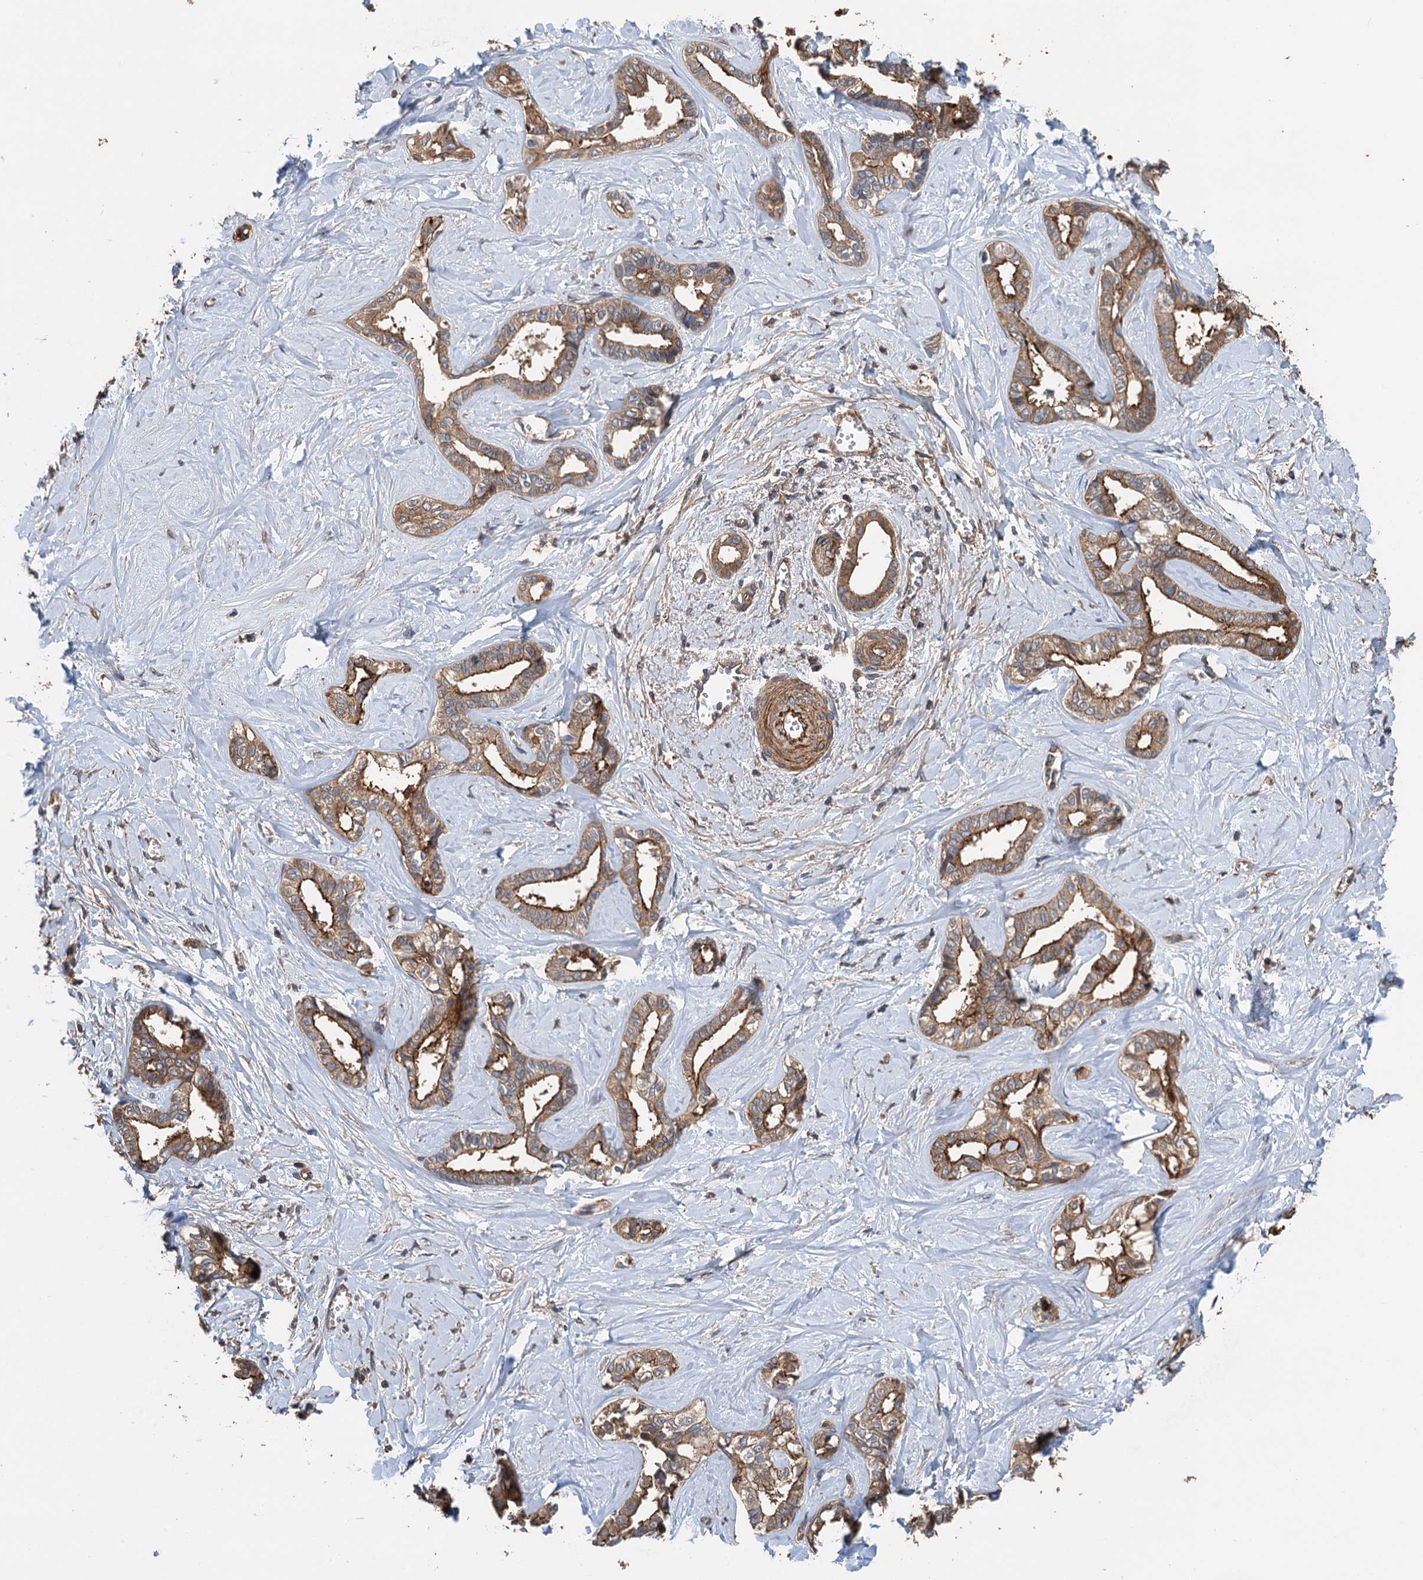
{"staining": {"intensity": "moderate", "quantity": ">75%", "location": "cytoplasmic/membranous"}, "tissue": "liver cancer", "cell_type": "Tumor cells", "image_type": "cancer", "snomed": [{"axis": "morphology", "description": "Cholangiocarcinoma"}, {"axis": "topography", "description": "Liver"}], "caption": "An image showing moderate cytoplasmic/membranous expression in about >75% of tumor cells in liver cholangiocarcinoma, as visualized by brown immunohistochemical staining.", "gene": "PPP4R1", "patient": {"sex": "female", "age": 77}}